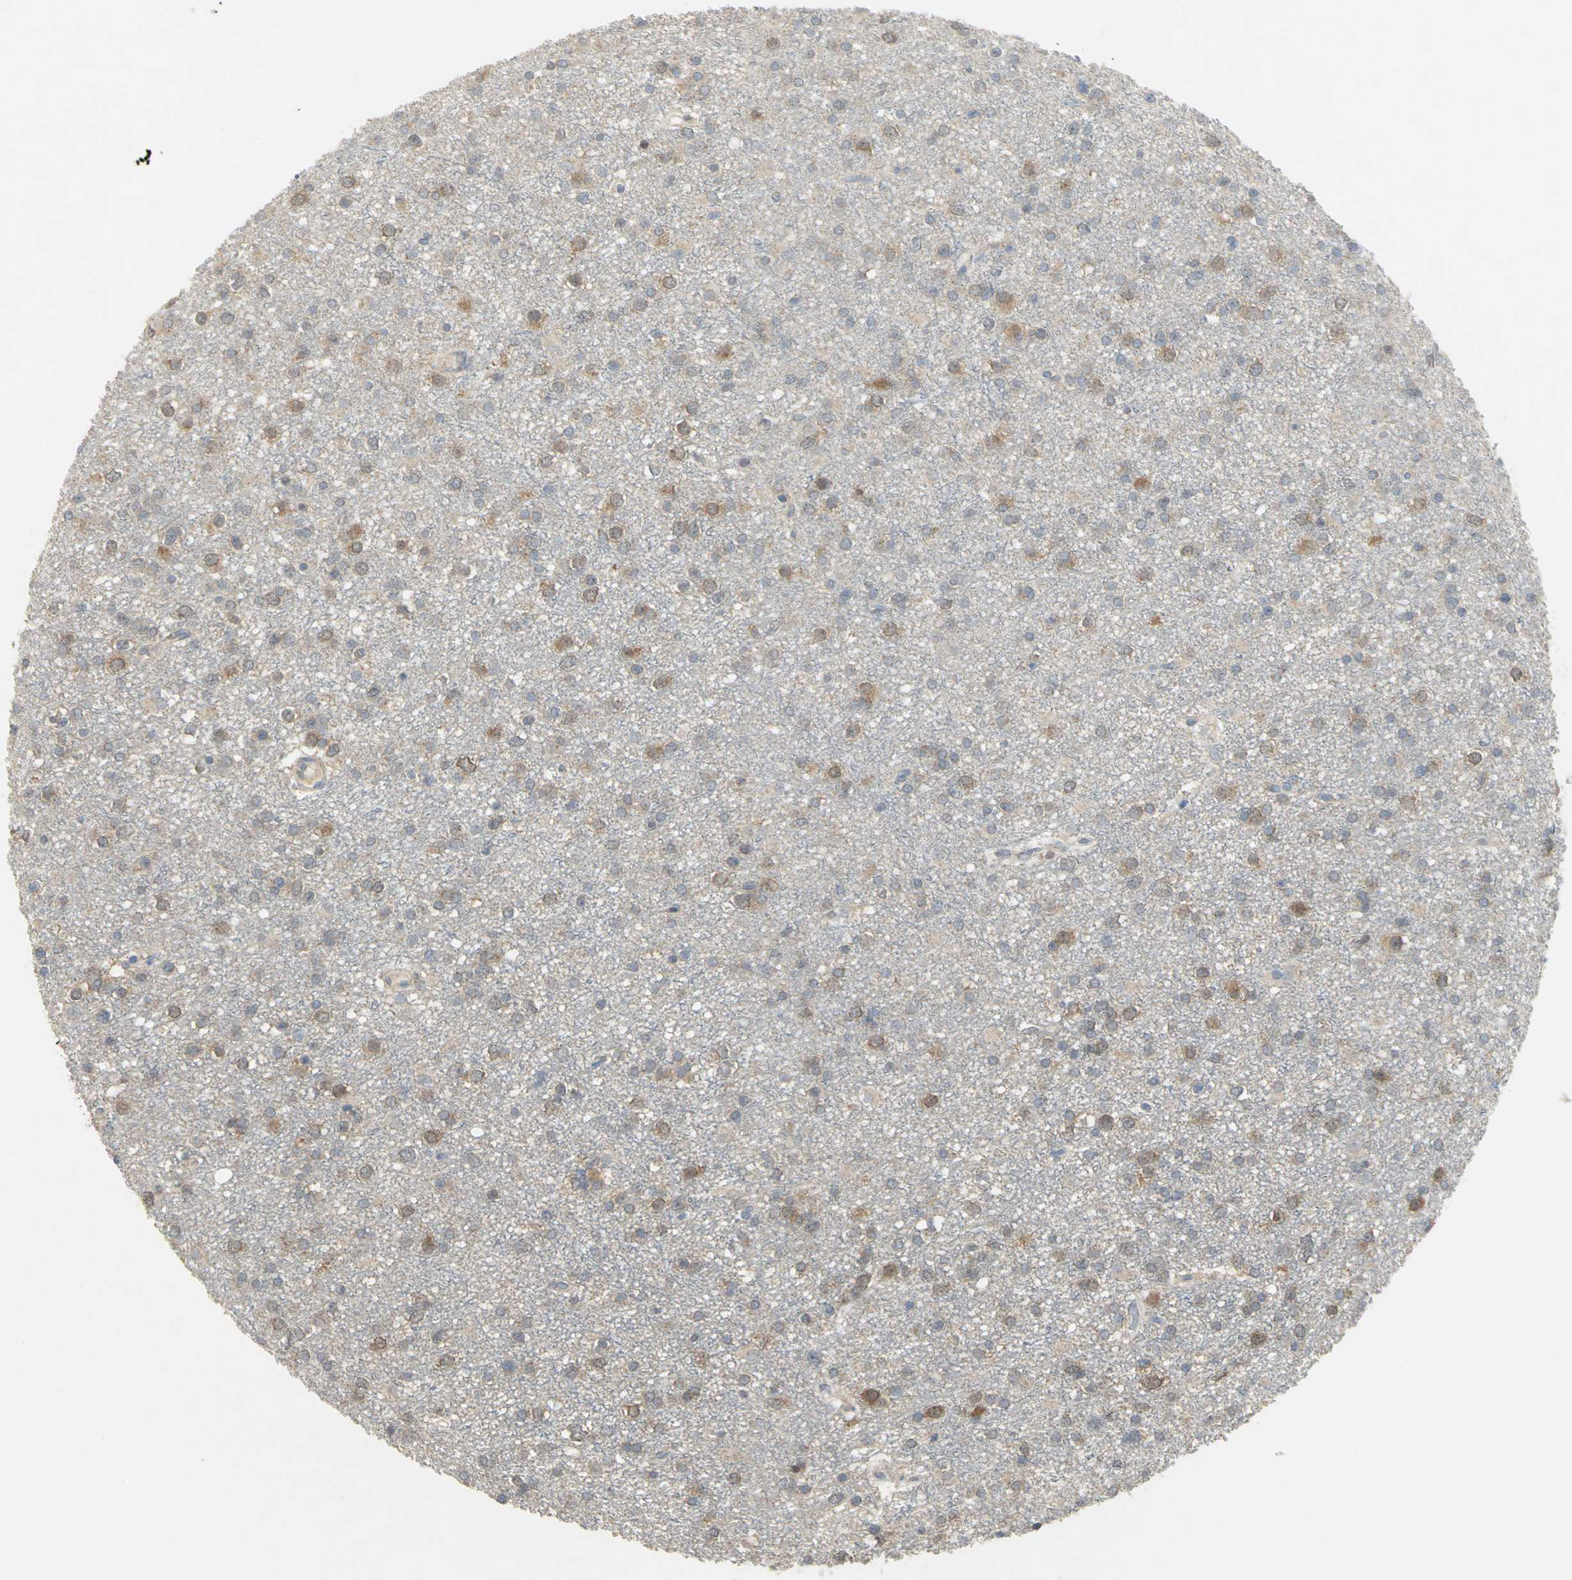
{"staining": {"intensity": "moderate", "quantity": "25%-75%", "location": "cytoplasmic/membranous,nuclear"}, "tissue": "glioma", "cell_type": "Tumor cells", "image_type": "cancer", "snomed": [{"axis": "morphology", "description": "Glioma, malignant, Low grade"}, {"axis": "topography", "description": "Brain"}], "caption": "Glioma tissue reveals moderate cytoplasmic/membranous and nuclear expression in approximately 25%-75% of tumor cells", "gene": "PPIA", "patient": {"sex": "male", "age": 42}}